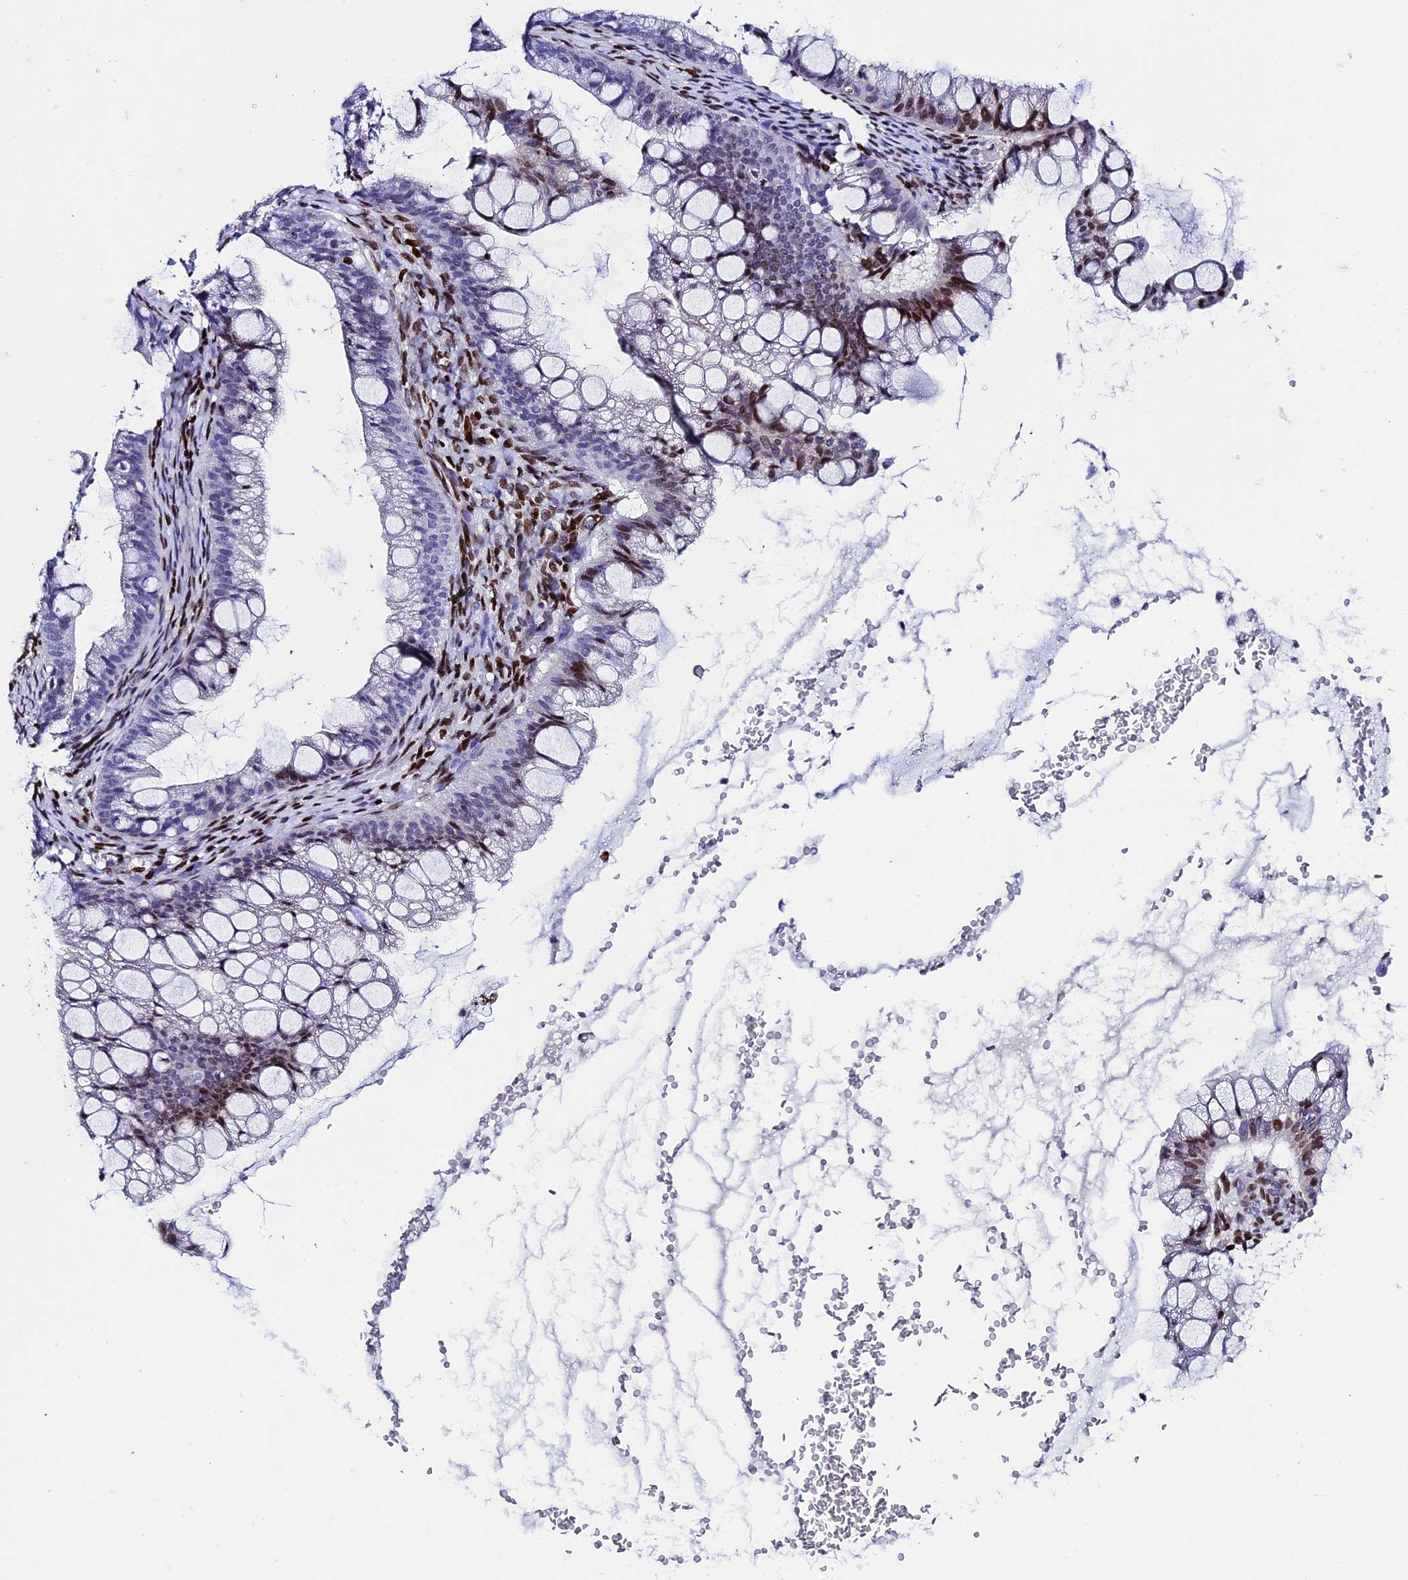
{"staining": {"intensity": "moderate", "quantity": "<25%", "location": "nuclear"}, "tissue": "ovarian cancer", "cell_type": "Tumor cells", "image_type": "cancer", "snomed": [{"axis": "morphology", "description": "Cystadenocarcinoma, mucinous, NOS"}, {"axis": "topography", "description": "Ovary"}], "caption": "This image displays immunohistochemistry staining of ovarian cancer (mucinous cystadenocarcinoma), with low moderate nuclear staining in about <25% of tumor cells.", "gene": "BTBD3", "patient": {"sex": "female", "age": 73}}